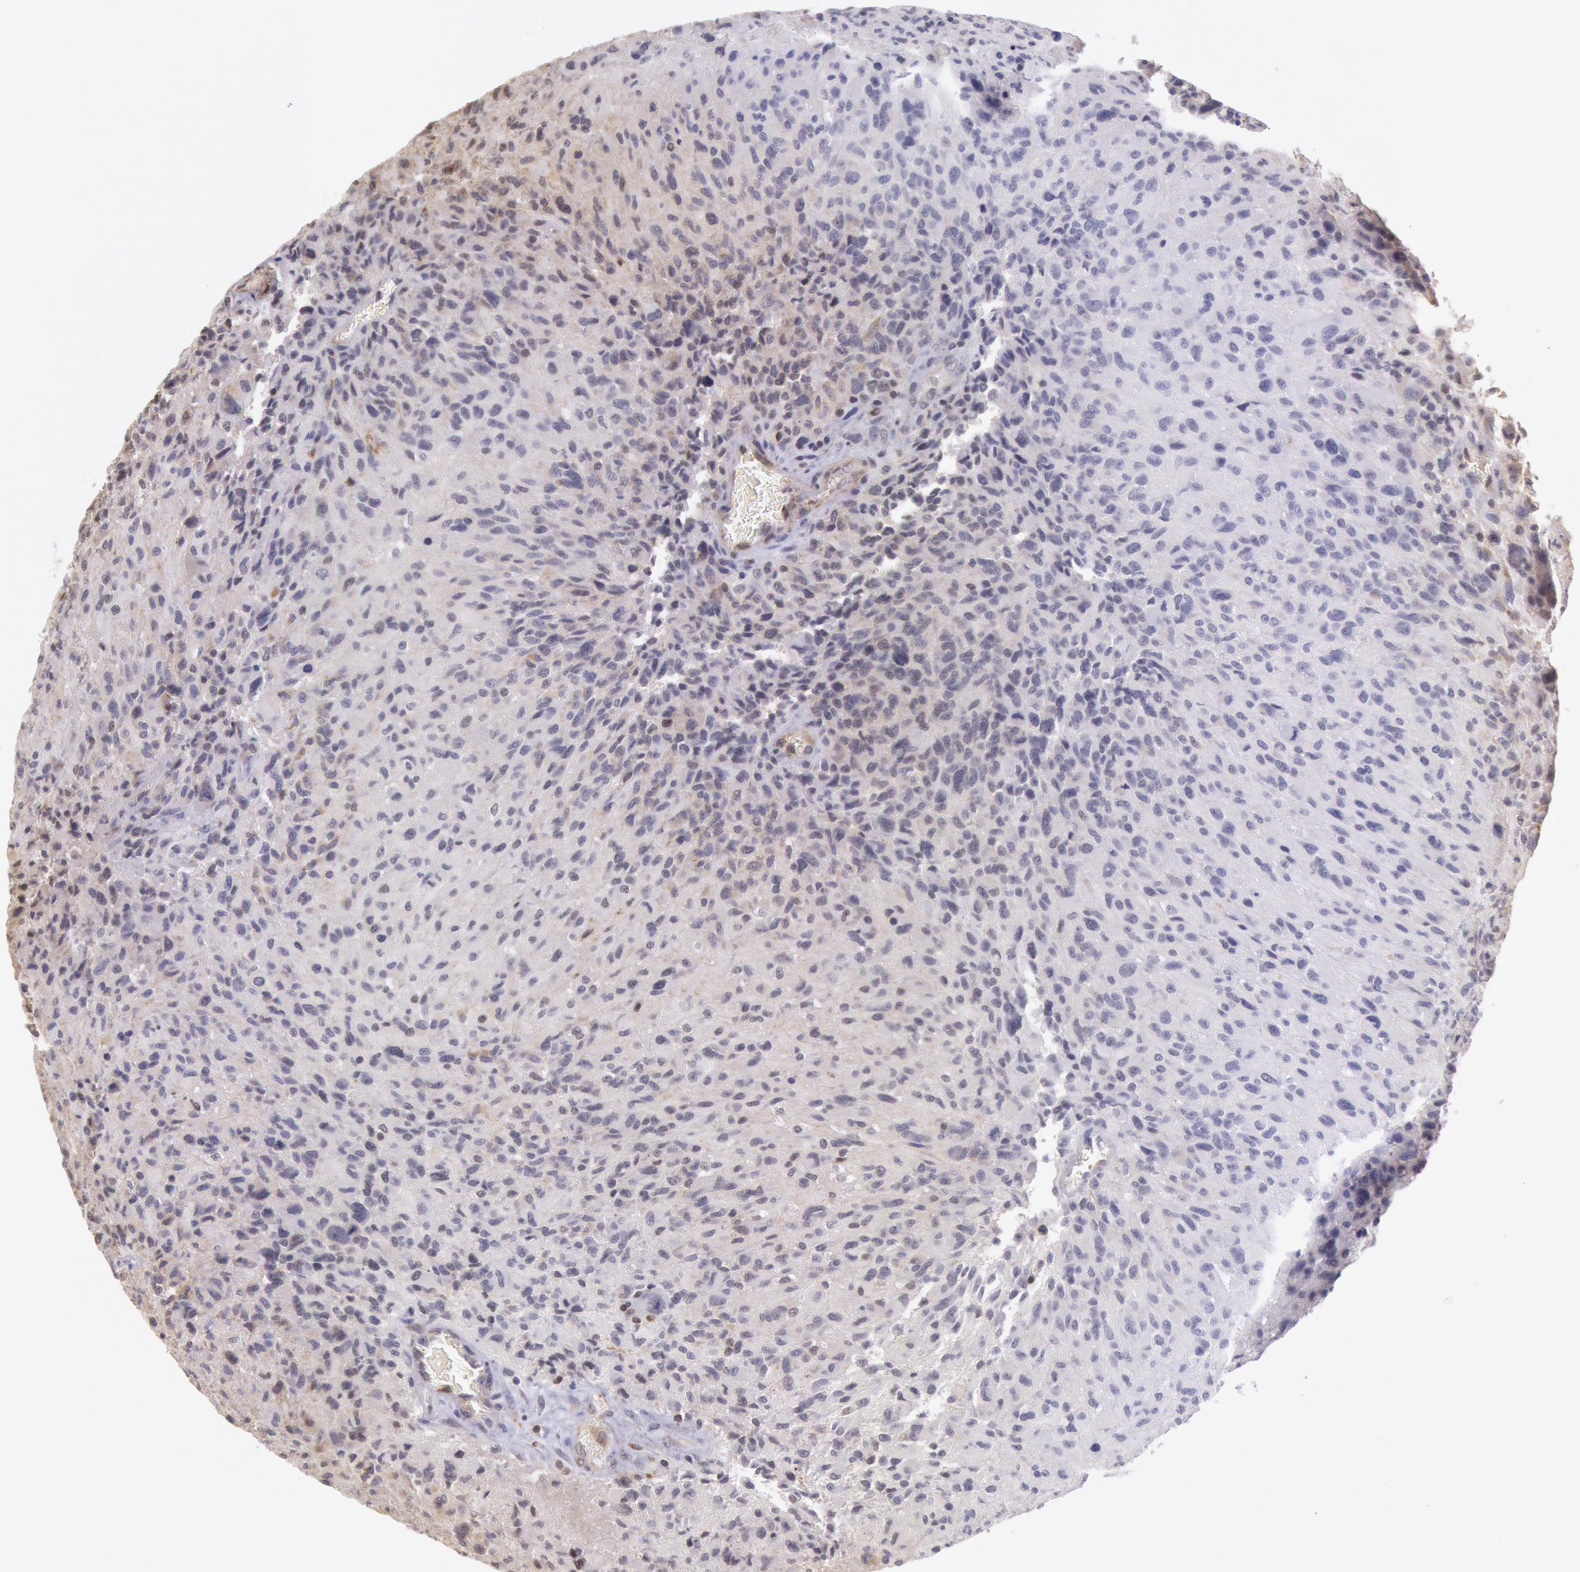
{"staining": {"intensity": "weak", "quantity": "<25%", "location": "cytoplasmic/membranous"}, "tissue": "glioma", "cell_type": "Tumor cells", "image_type": "cancer", "snomed": [{"axis": "morphology", "description": "Glioma, malignant, High grade"}, {"axis": "topography", "description": "Brain"}], "caption": "The micrograph shows no significant positivity in tumor cells of malignant high-grade glioma.", "gene": "HIF1A", "patient": {"sex": "male", "age": 69}}